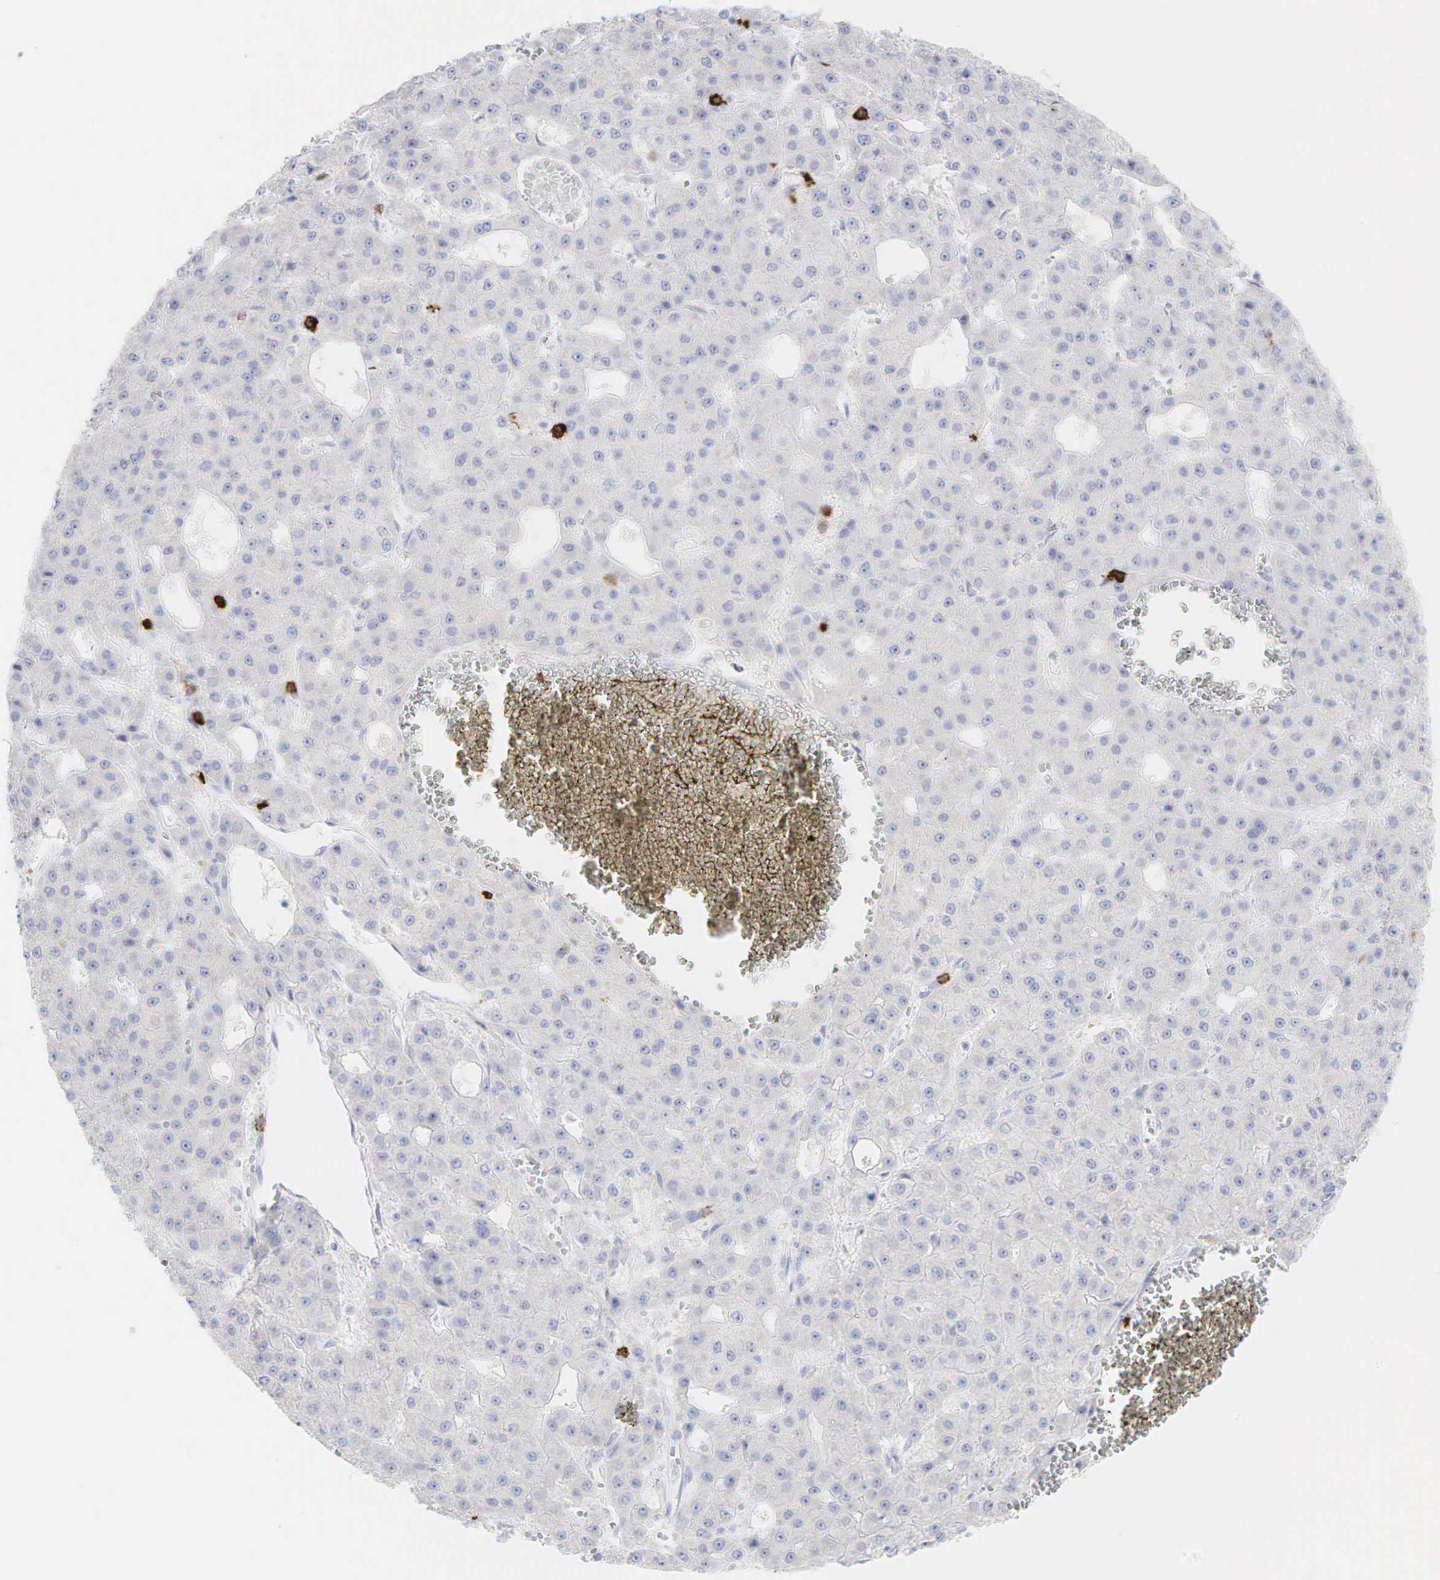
{"staining": {"intensity": "negative", "quantity": "none", "location": "none"}, "tissue": "liver cancer", "cell_type": "Tumor cells", "image_type": "cancer", "snomed": [{"axis": "morphology", "description": "Carcinoma, Hepatocellular, NOS"}, {"axis": "topography", "description": "Liver"}], "caption": "IHC micrograph of human hepatocellular carcinoma (liver) stained for a protein (brown), which shows no positivity in tumor cells.", "gene": "CD8A", "patient": {"sex": "male", "age": 47}}